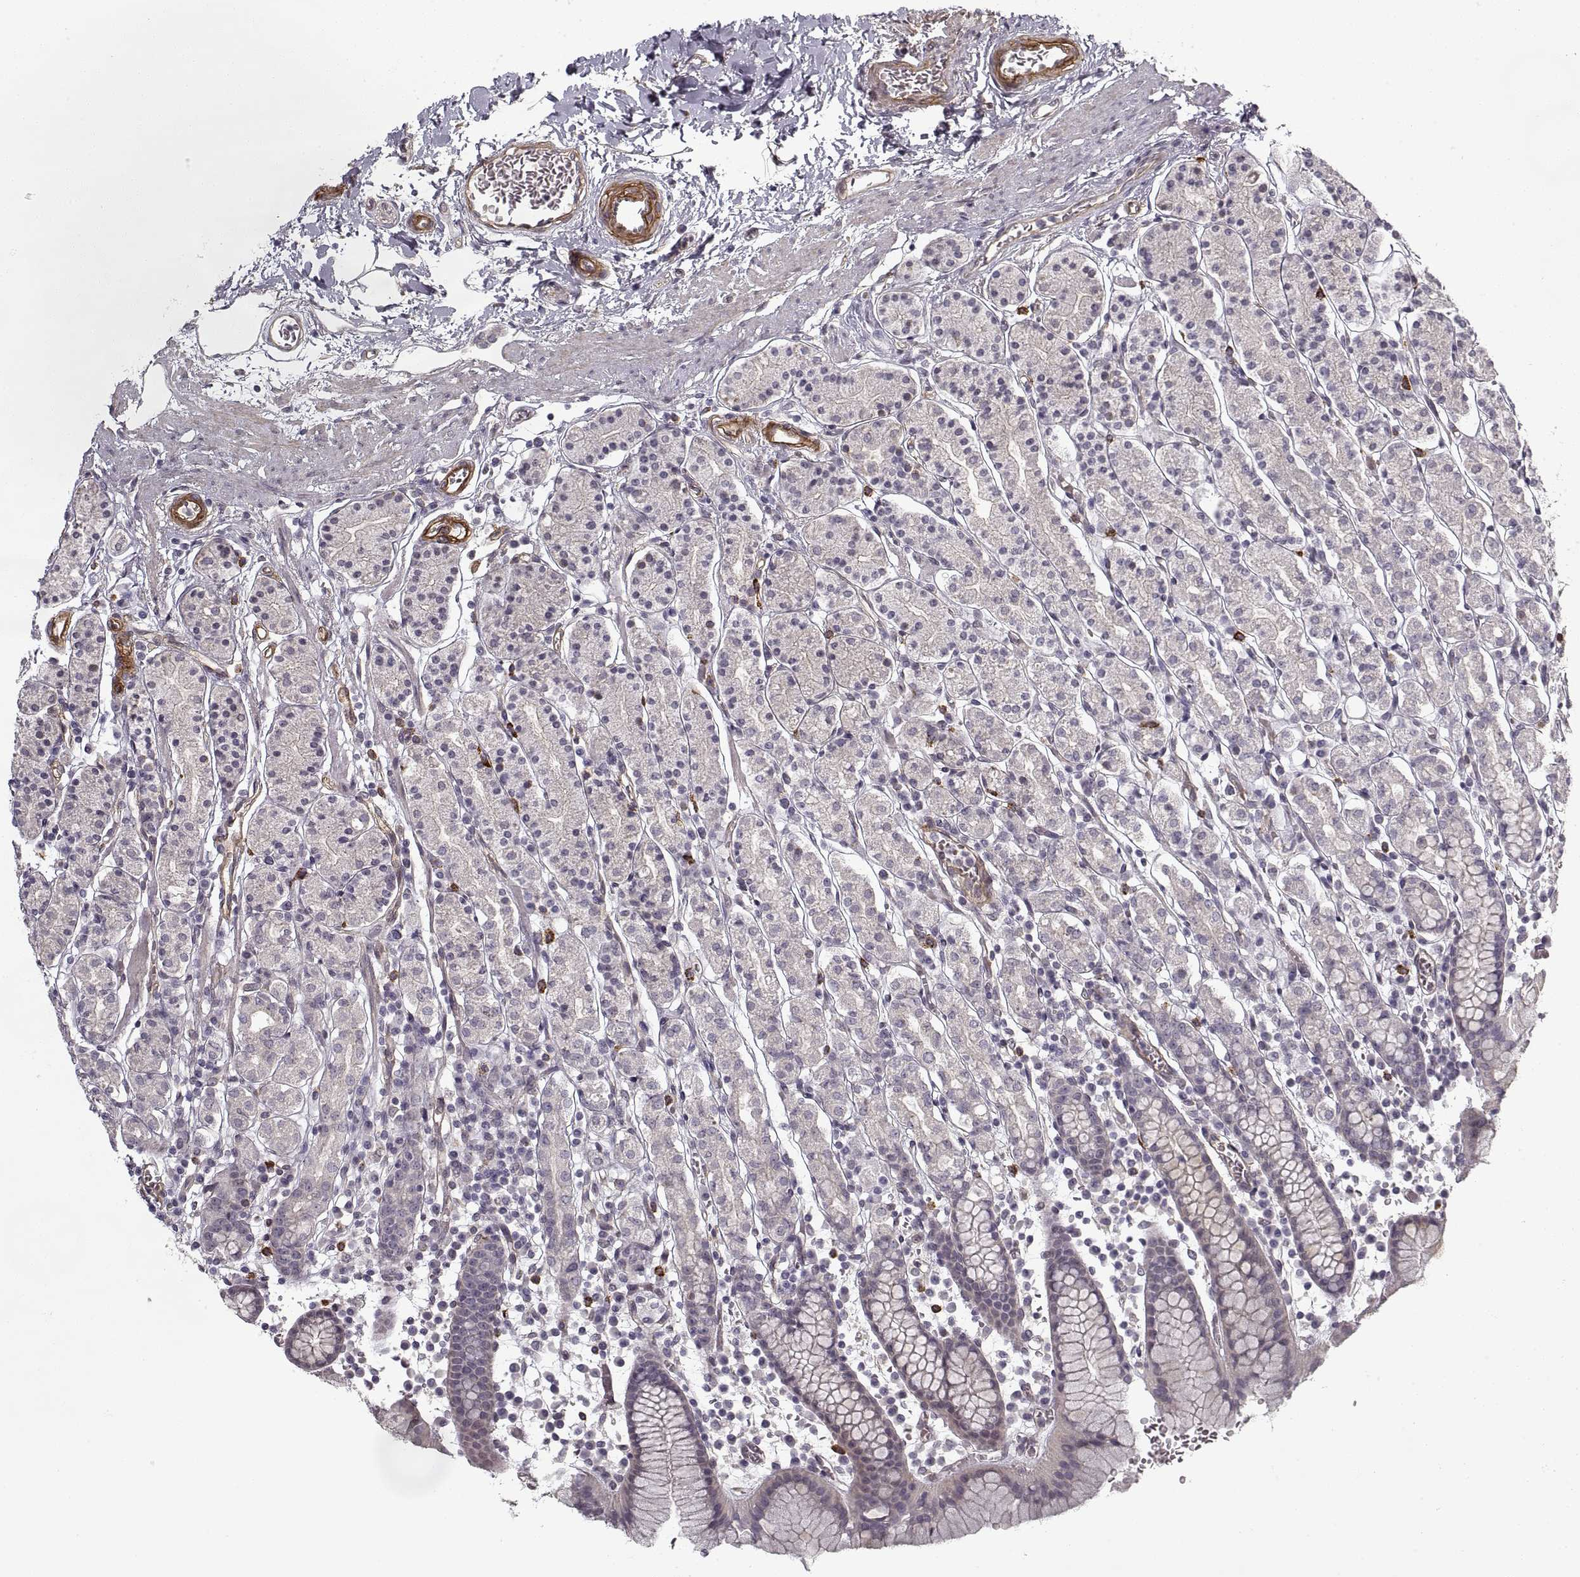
{"staining": {"intensity": "negative", "quantity": "none", "location": "none"}, "tissue": "stomach", "cell_type": "Glandular cells", "image_type": "normal", "snomed": [{"axis": "morphology", "description": "Normal tissue, NOS"}, {"axis": "topography", "description": "Stomach, upper"}, {"axis": "topography", "description": "Stomach"}], "caption": "This is a image of immunohistochemistry (IHC) staining of unremarkable stomach, which shows no staining in glandular cells. The staining is performed using DAB (3,3'-diaminobenzidine) brown chromogen with nuclei counter-stained in using hematoxylin.", "gene": "LAMB2", "patient": {"sex": "male", "age": 62}}